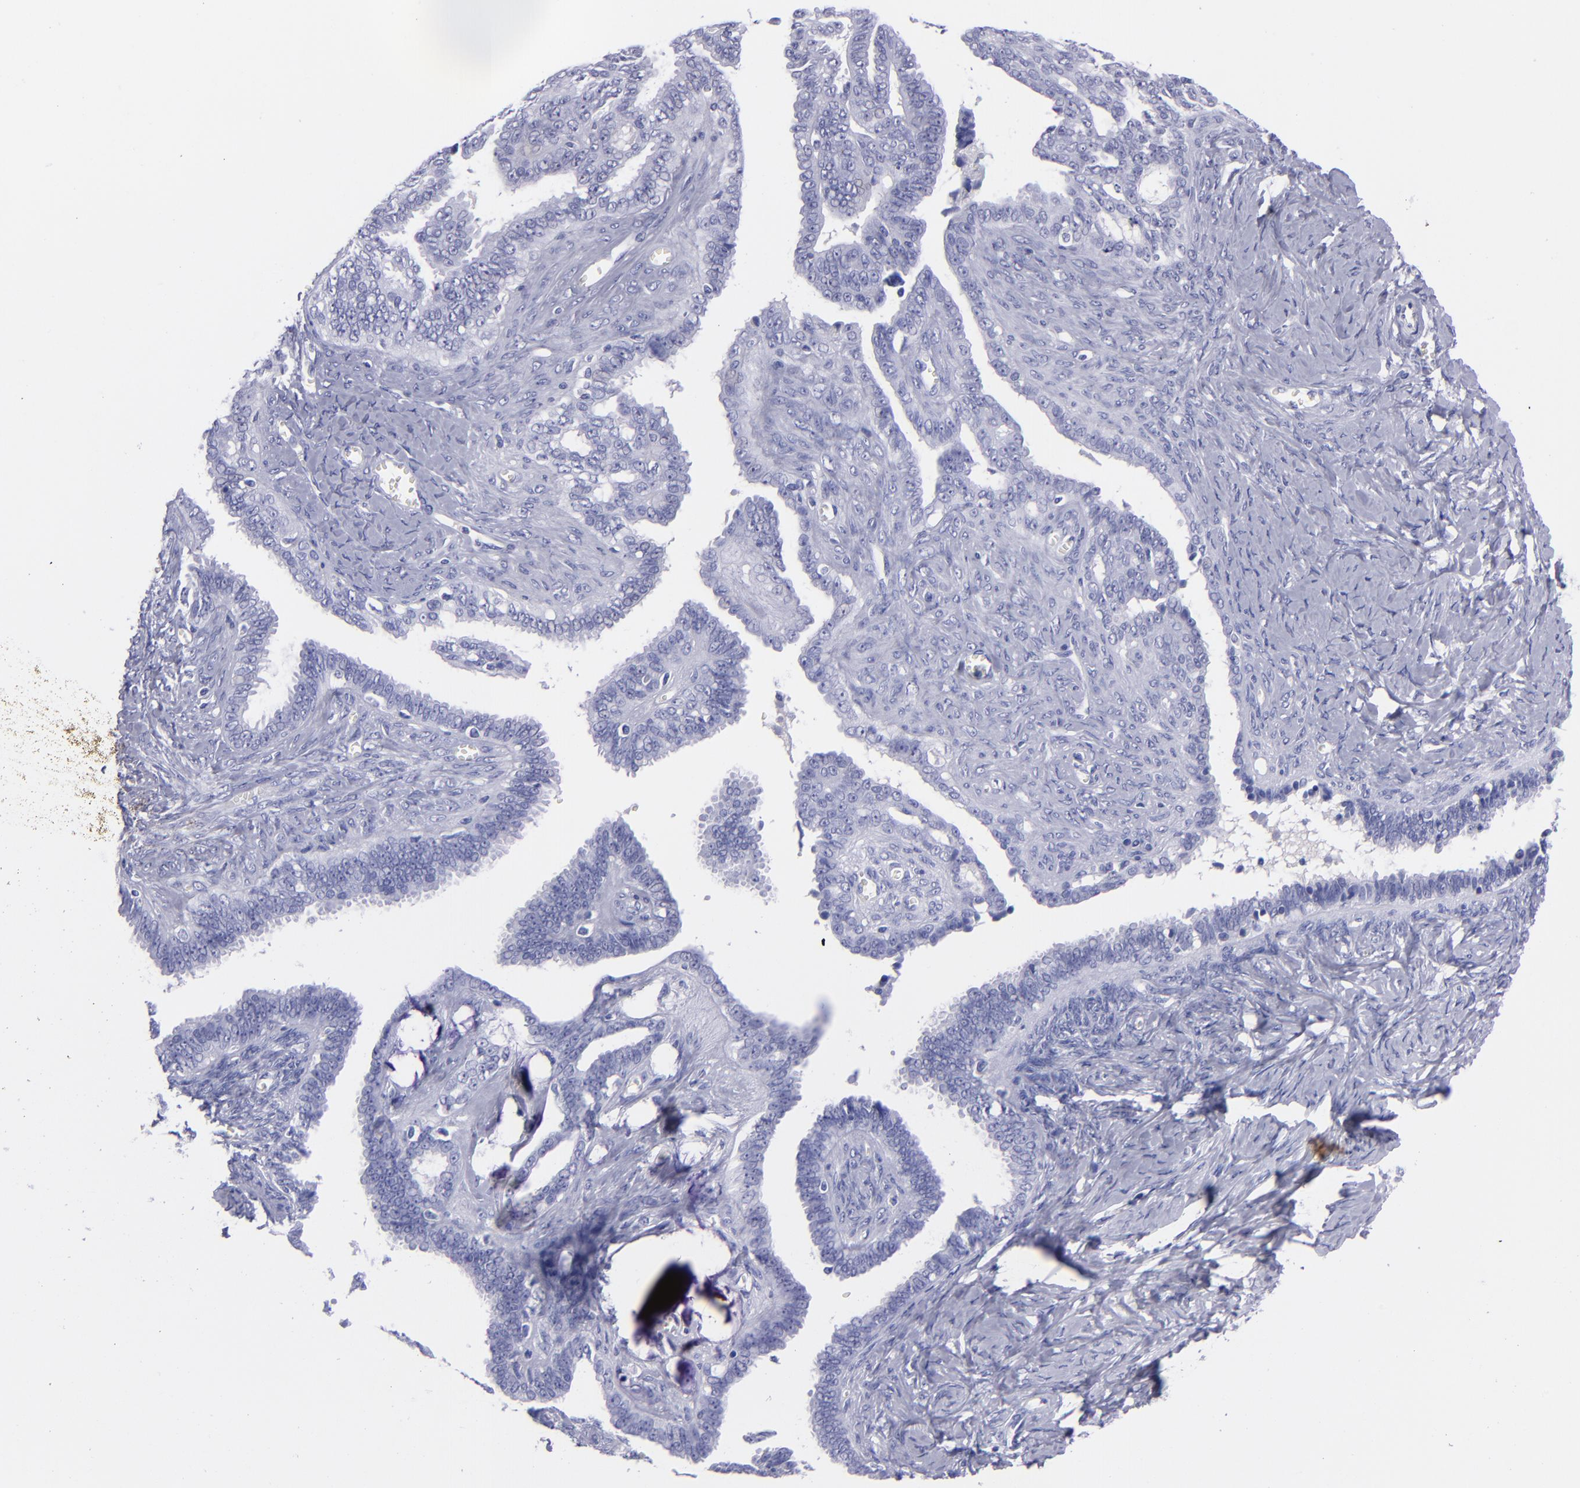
{"staining": {"intensity": "negative", "quantity": "none", "location": "none"}, "tissue": "ovarian cancer", "cell_type": "Tumor cells", "image_type": "cancer", "snomed": [{"axis": "morphology", "description": "Cystadenocarcinoma, serous, NOS"}, {"axis": "topography", "description": "Ovary"}], "caption": "This is an immunohistochemistry photomicrograph of human ovarian cancer. There is no positivity in tumor cells.", "gene": "CD37", "patient": {"sex": "female", "age": 71}}